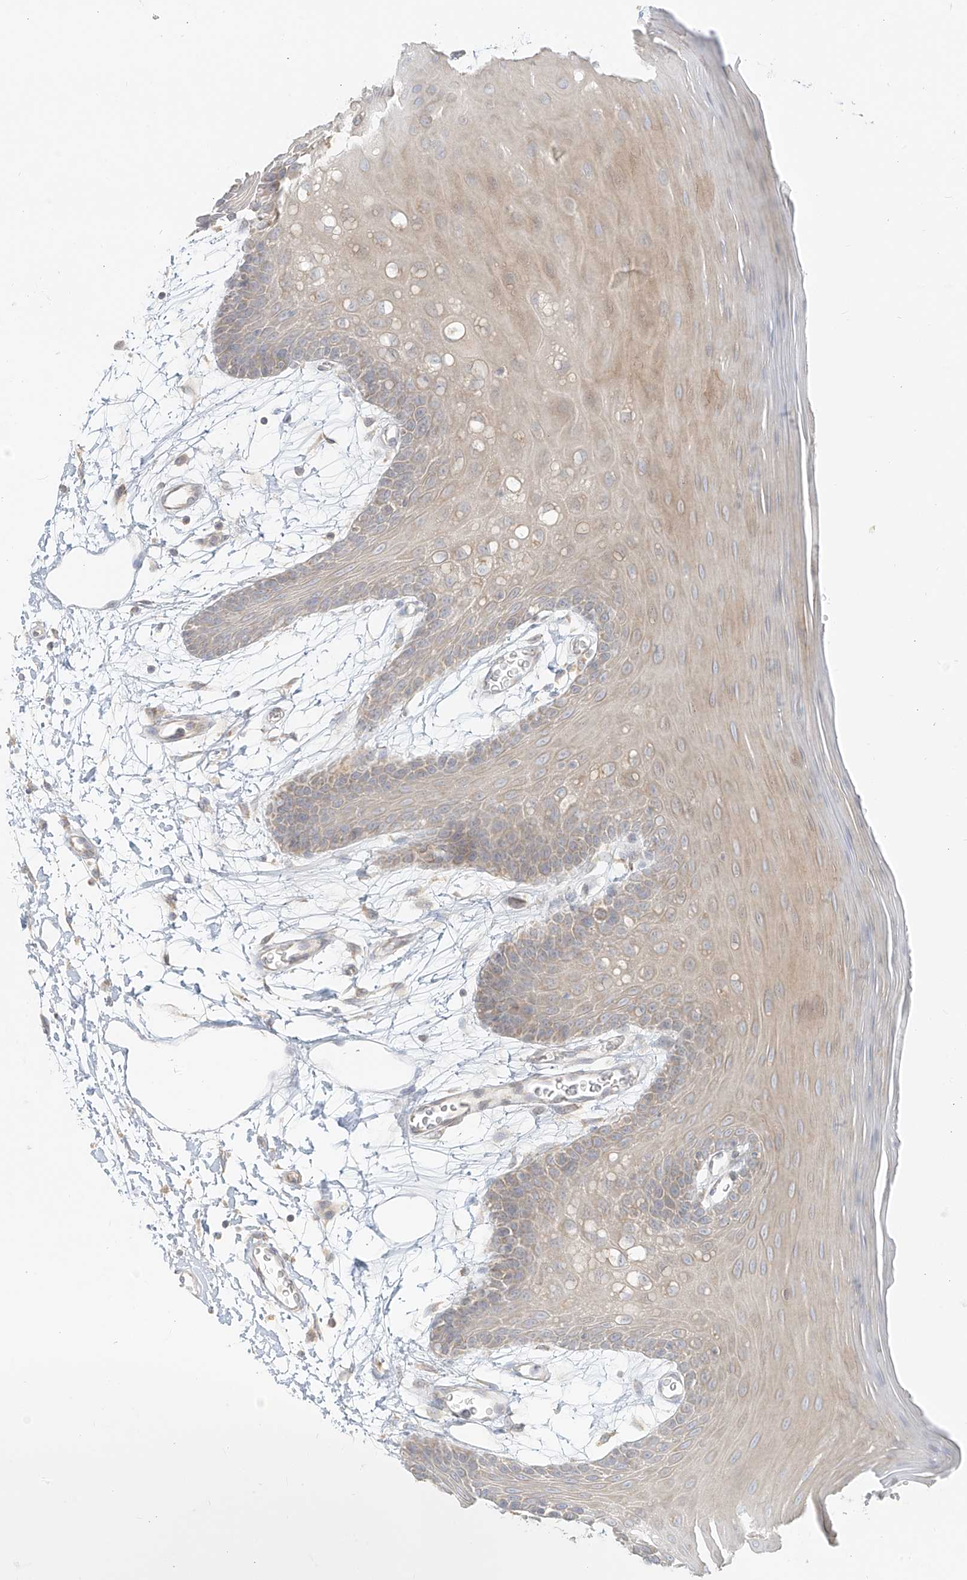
{"staining": {"intensity": "weak", "quantity": "25%-75%", "location": "cytoplasmic/membranous"}, "tissue": "oral mucosa", "cell_type": "Squamous epithelial cells", "image_type": "normal", "snomed": [{"axis": "morphology", "description": "Normal tissue, NOS"}, {"axis": "topography", "description": "Skeletal muscle"}, {"axis": "topography", "description": "Oral tissue"}, {"axis": "topography", "description": "Salivary gland"}, {"axis": "topography", "description": "Peripheral nerve tissue"}], "caption": "This histopathology image exhibits normal oral mucosa stained with IHC to label a protein in brown. The cytoplasmic/membranous of squamous epithelial cells show weak positivity for the protein. Nuclei are counter-stained blue.", "gene": "ZIM3", "patient": {"sex": "male", "age": 54}}